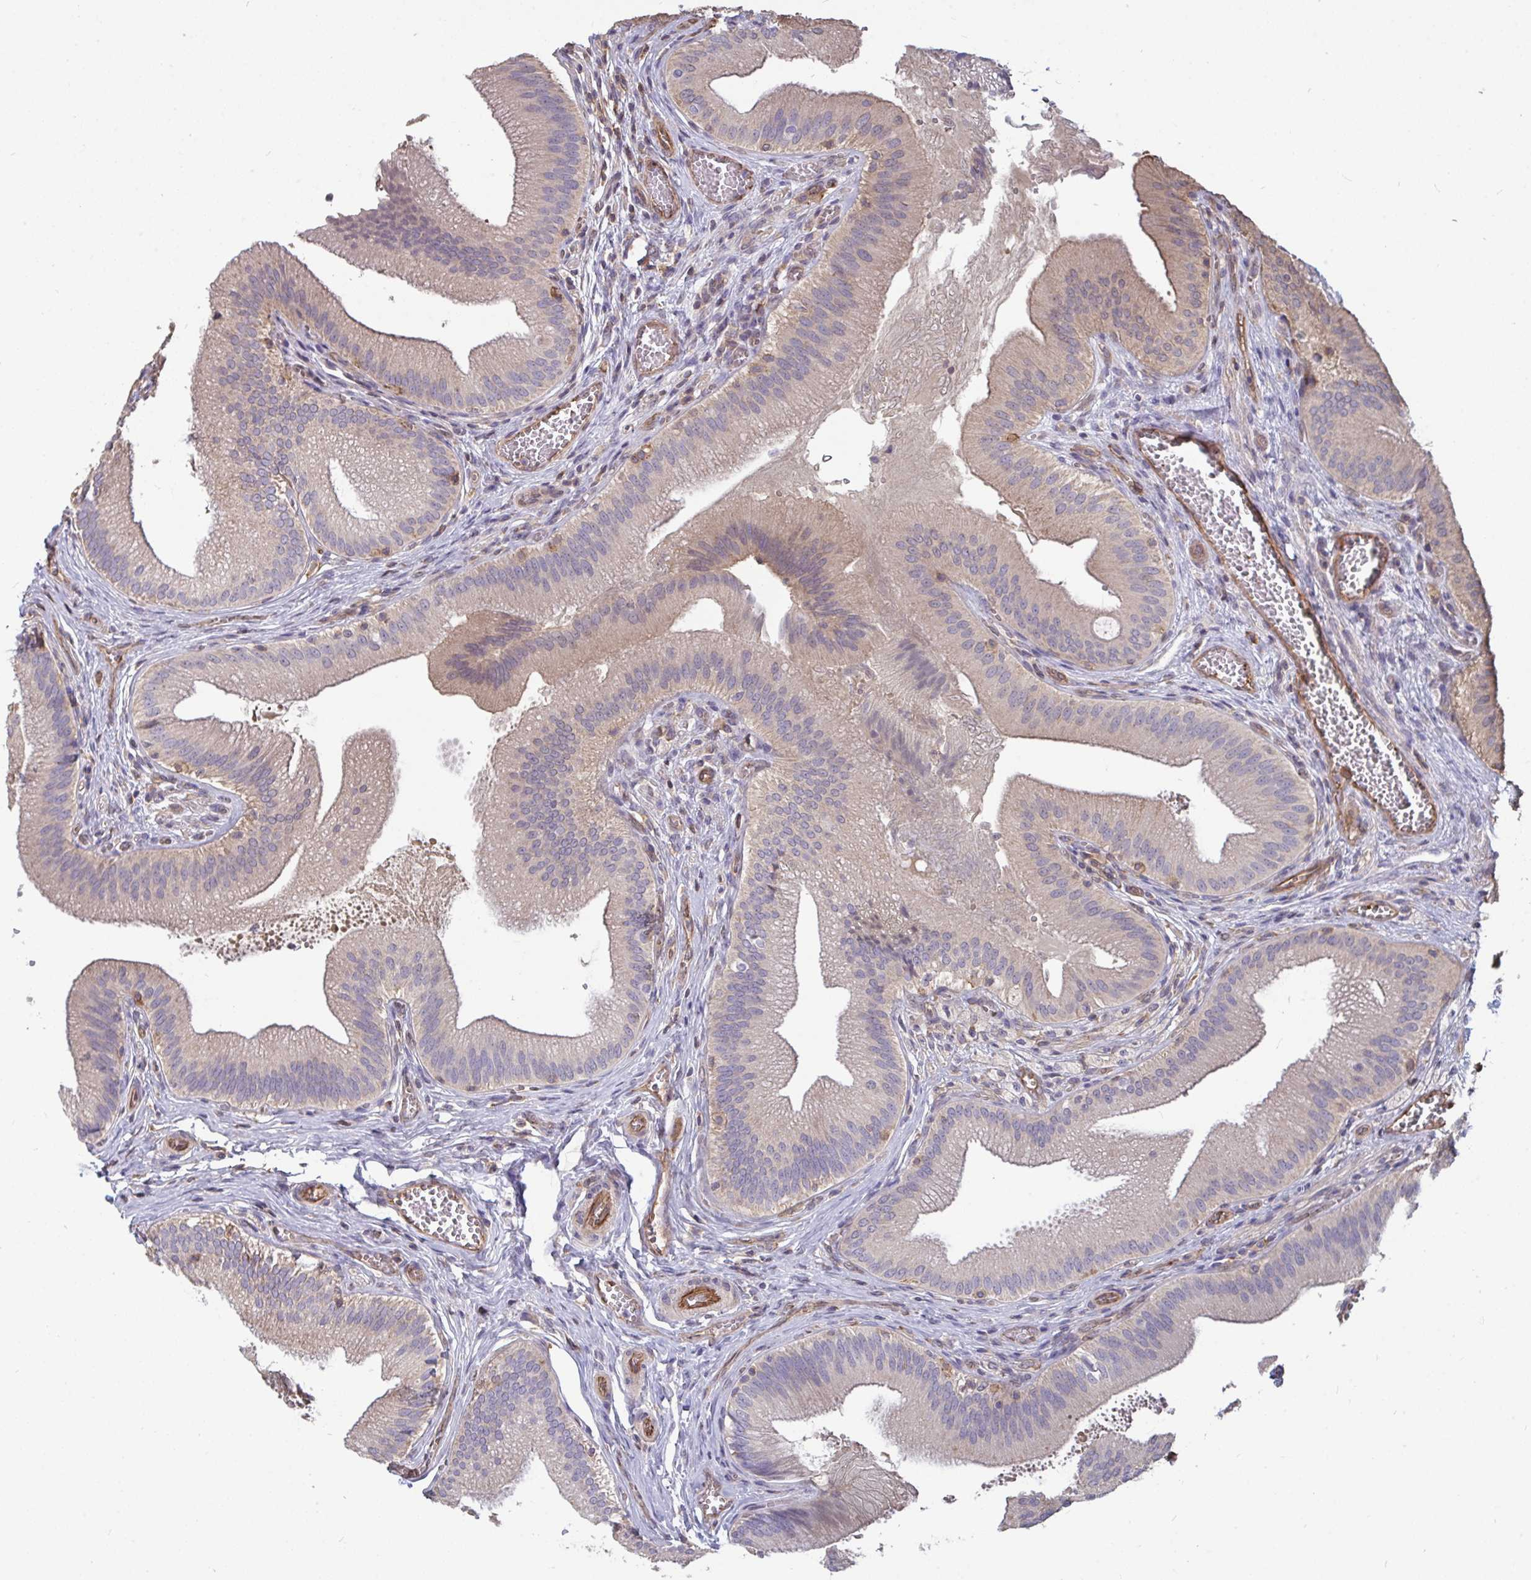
{"staining": {"intensity": "weak", "quantity": "25%-75%", "location": "cytoplasmic/membranous"}, "tissue": "gallbladder", "cell_type": "Glandular cells", "image_type": "normal", "snomed": [{"axis": "morphology", "description": "Normal tissue, NOS"}, {"axis": "topography", "description": "Gallbladder"}], "caption": "This is a micrograph of immunohistochemistry (IHC) staining of normal gallbladder, which shows weak positivity in the cytoplasmic/membranous of glandular cells.", "gene": "ISCU", "patient": {"sex": "male", "age": 17}}